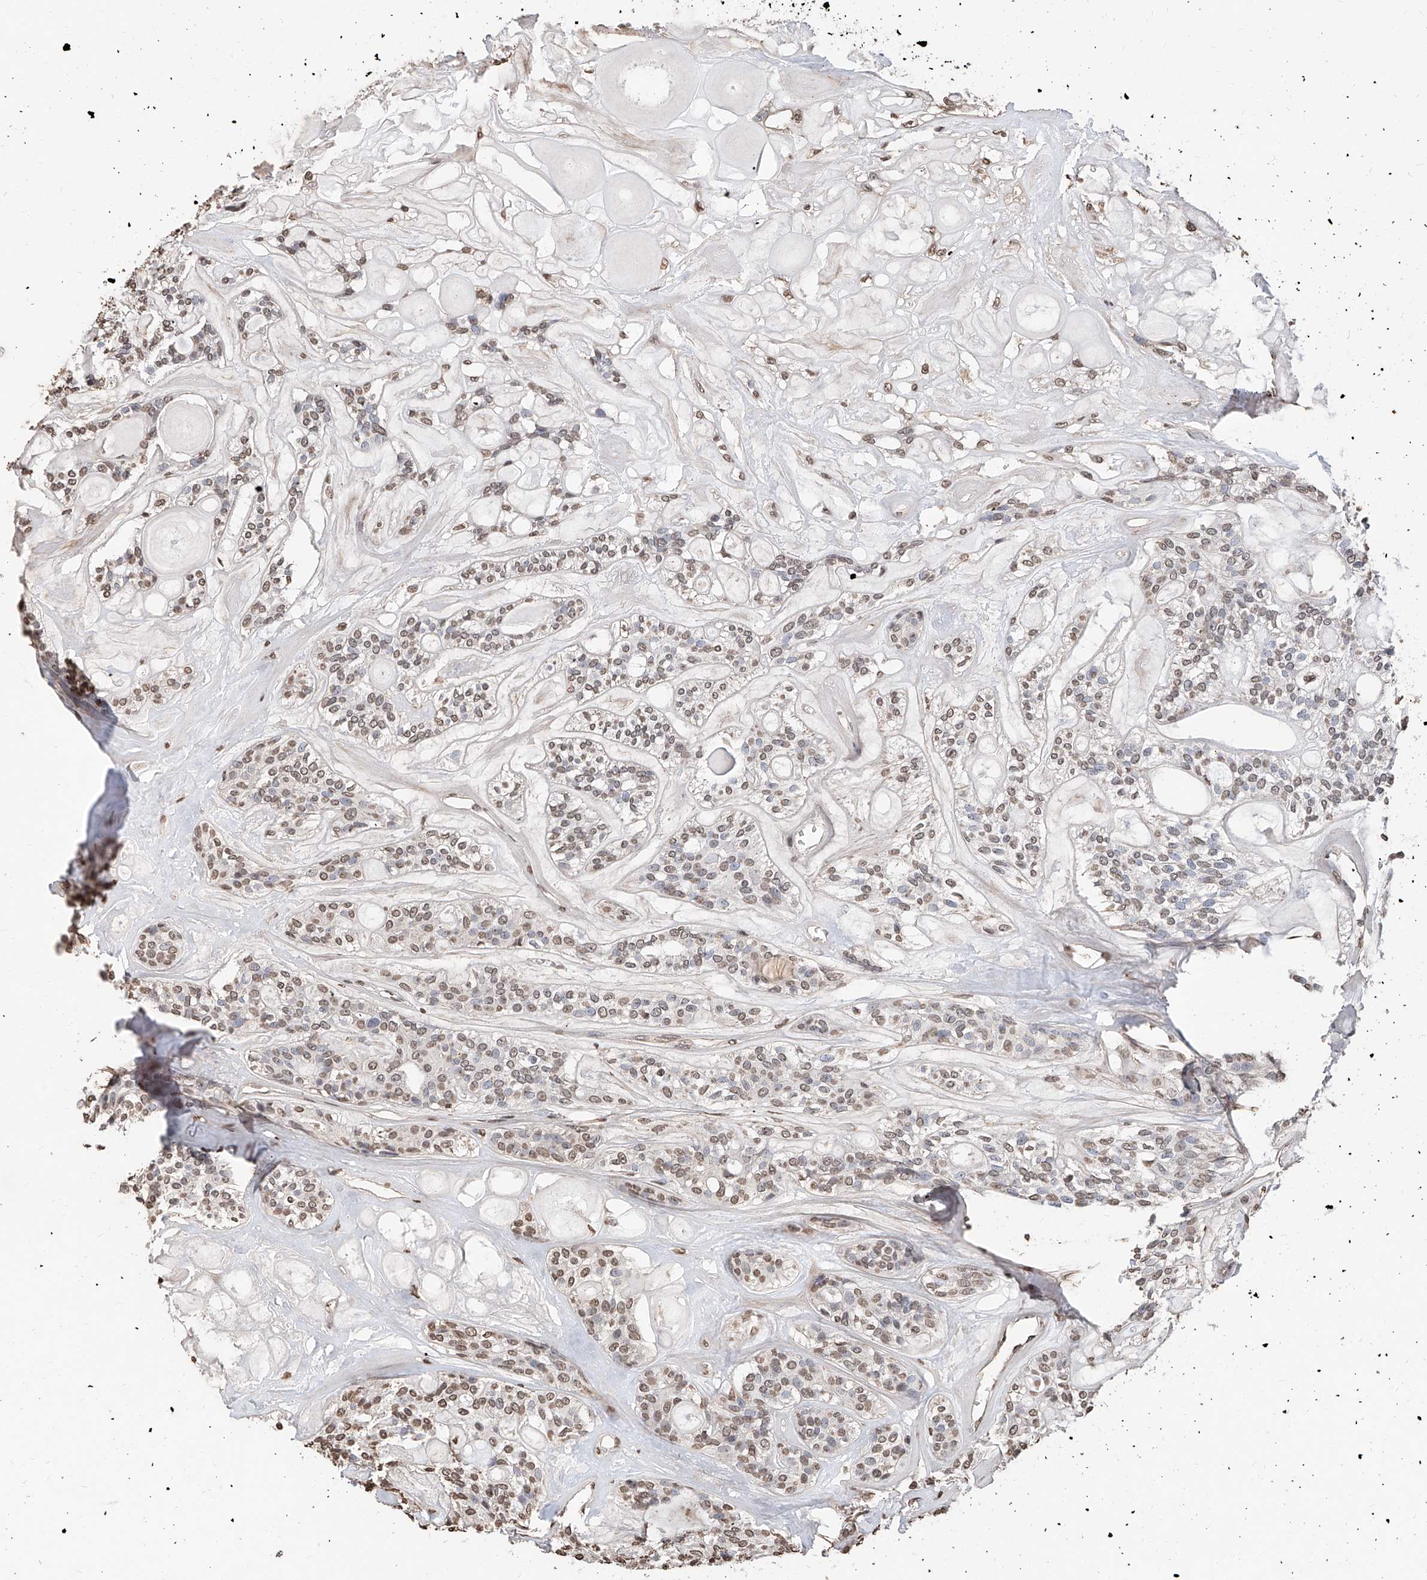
{"staining": {"intensity": "weak", "quantity": ">75%", "location": "nuclear"}, "tissue": "head and neck cancer", "cell_type": "Tumor cells", "image_type": "cancer", "snomed": [{"axis": "morphology", "description": "Adenocarcinoma, NOS"}, {"axis": "topography", "description": "Head-Neck"}], "caption": "Head and neck adenocarcinoma was stained to show a protein in brown. There is low levels of weak nuclear staining in about >75% of tumor cells.", "gene": "RP9", "patient": {"sex": "male", "age": 66}}